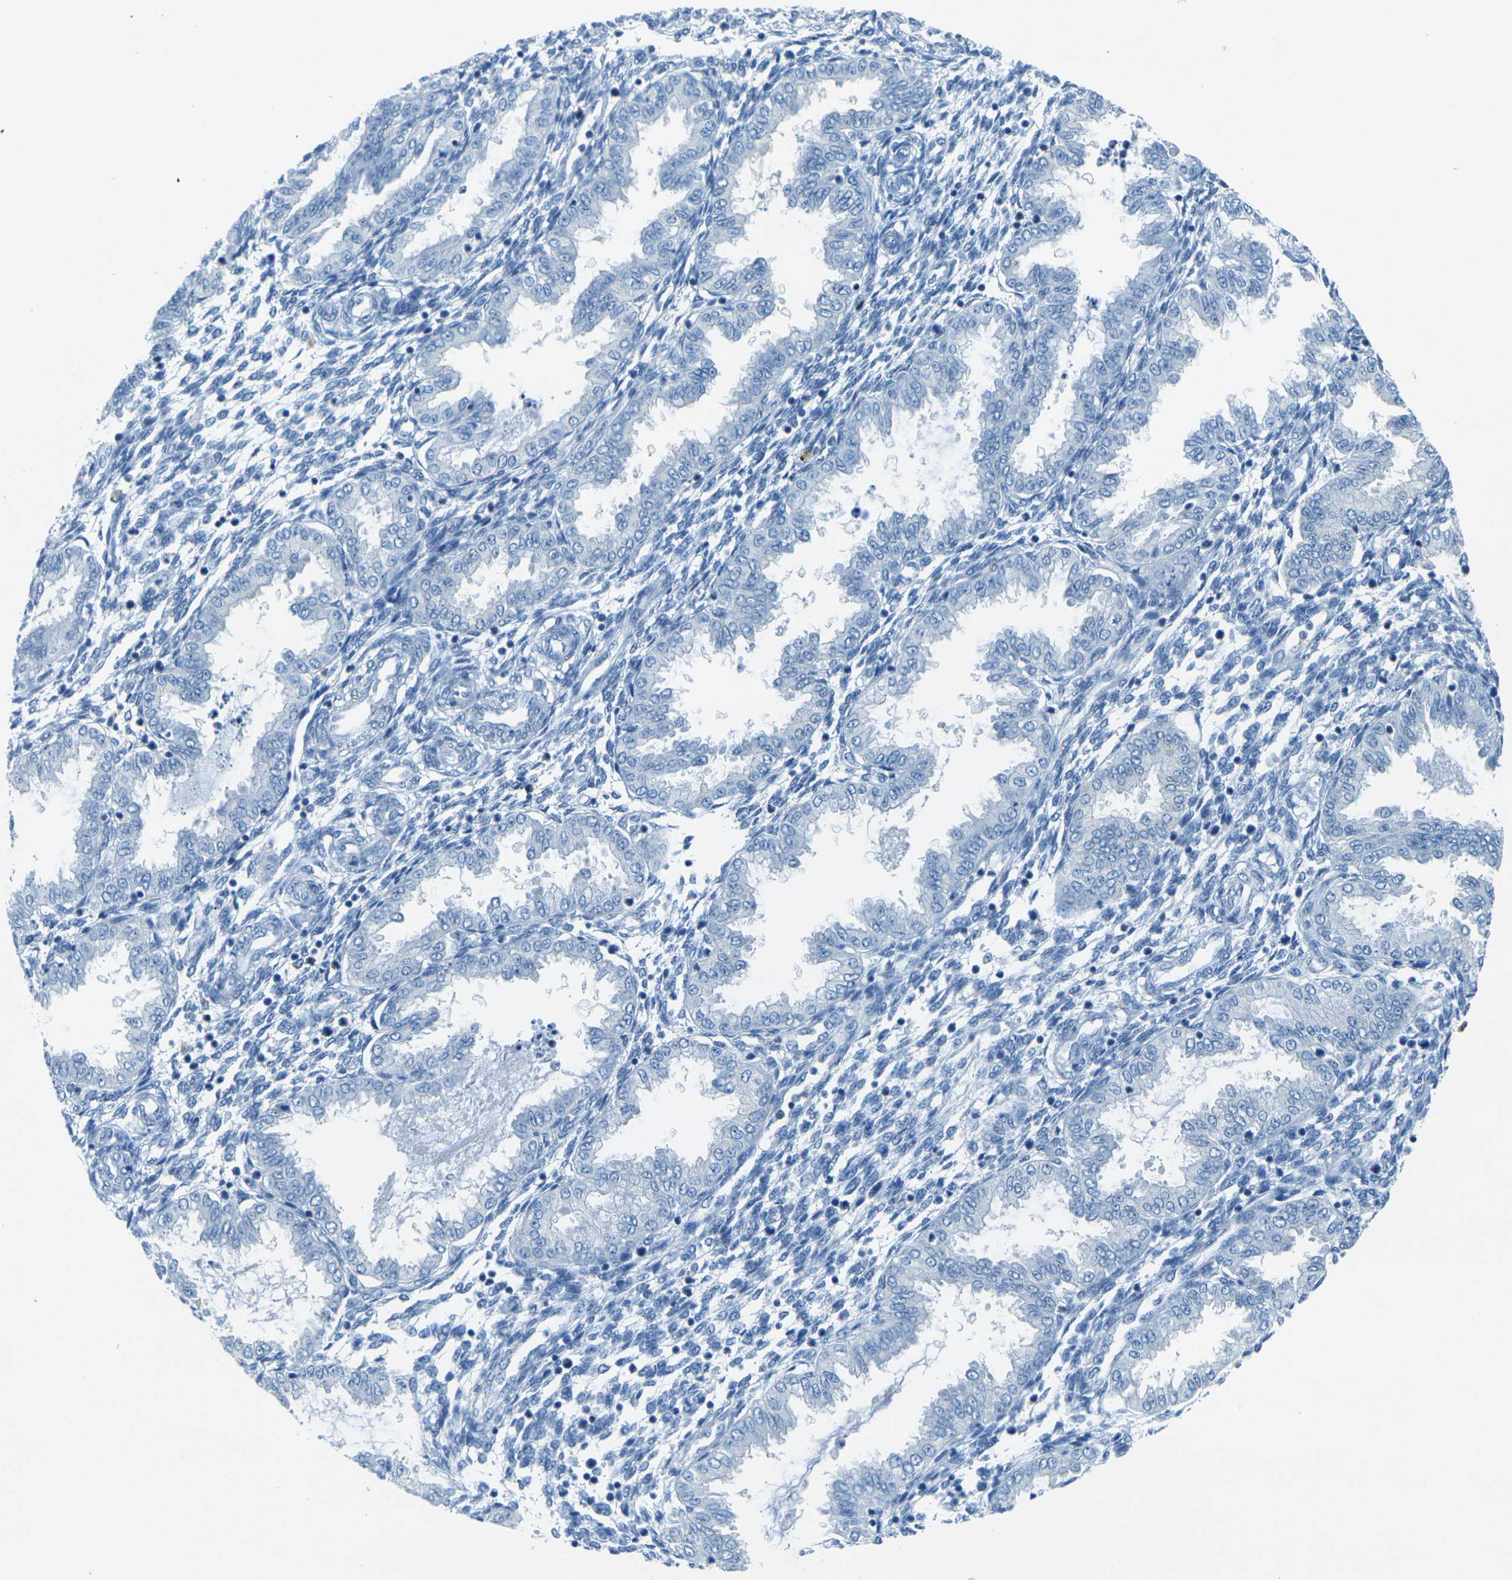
{"staining": {"intensity": "negative", "quantity": "none", "location": "none"}, "tissue": "endometrium", "cell_type": "Cells in endometrial stroma", "image_type": "normal", "snomed": [{"axis": "morphology", "description": "Normal tissue, NOS"}, {"axis": "topography", "description": "Endometrium"}], "caption": "Endometrium stained for a protein using immunohistochemistry (IHC) demonstrates no positivity cells in endometrial stroma.", "gene": "SORT1", "patient": {"sex": "female", "age": 33}}